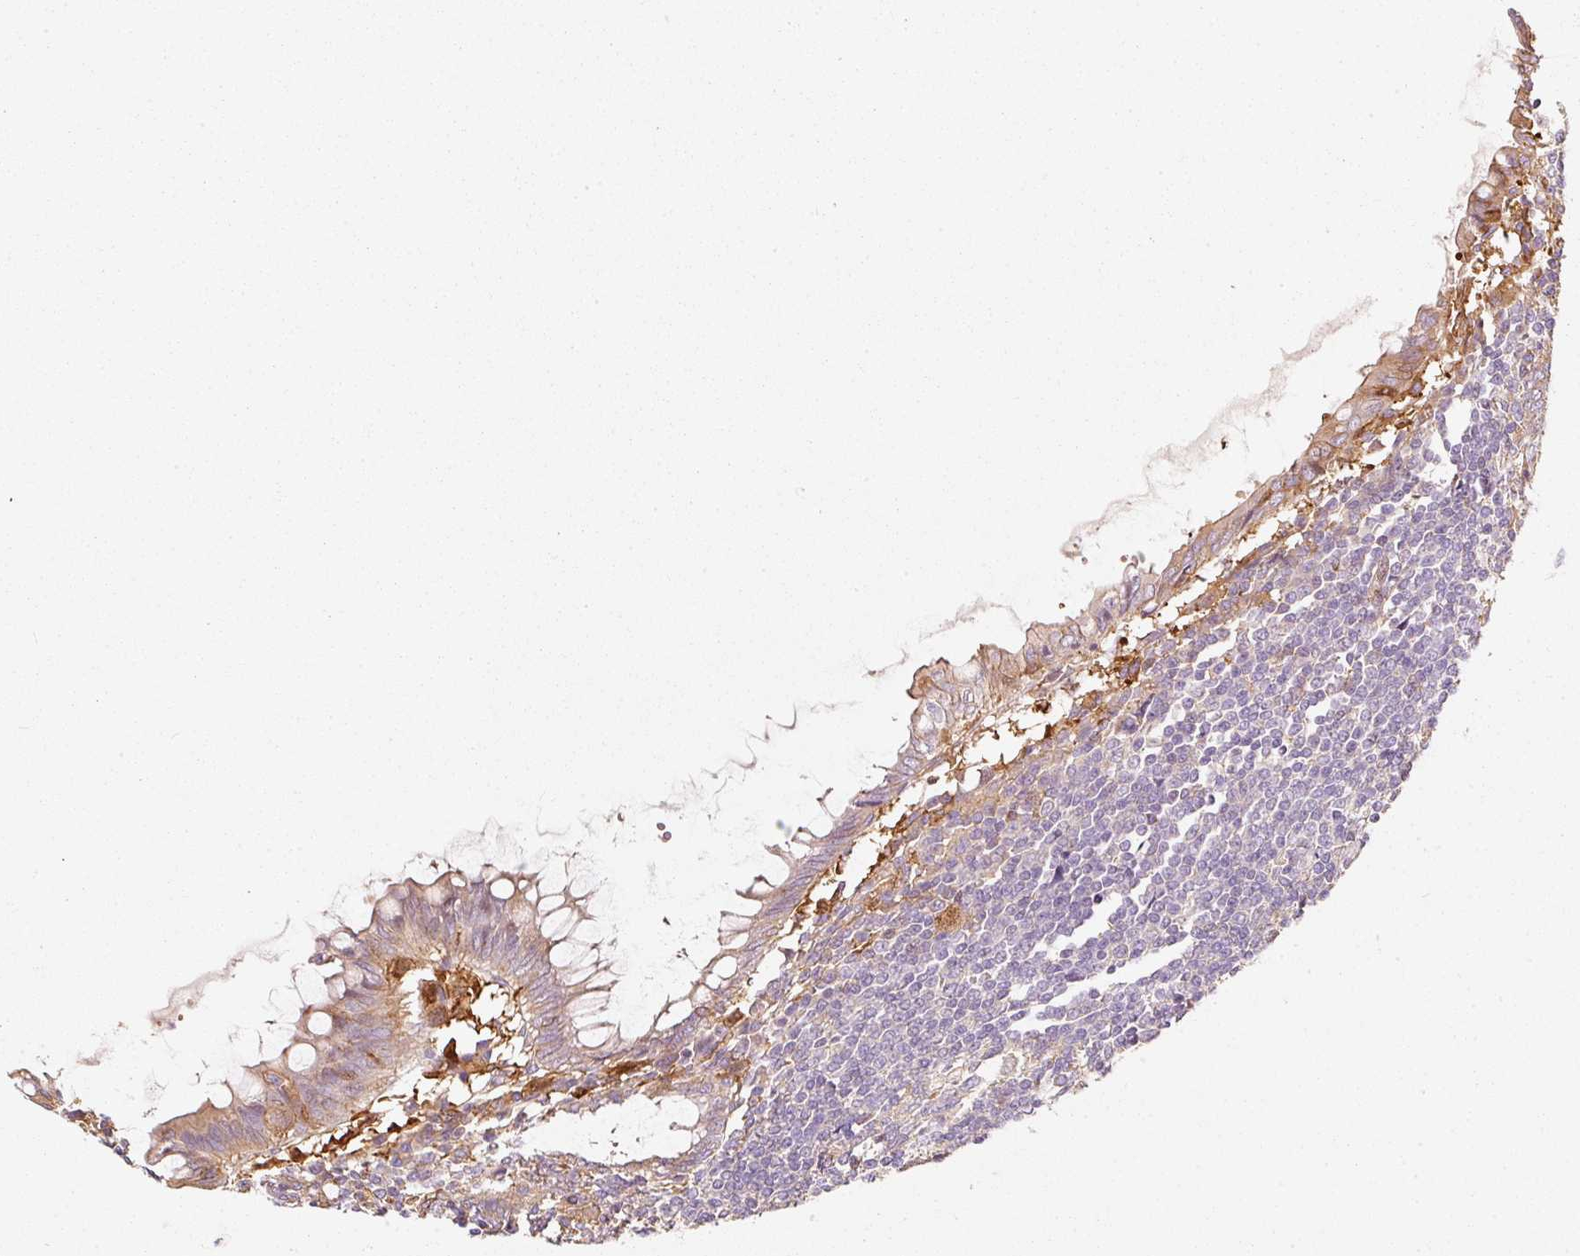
{"staining": {"intensity": "moderate", "quantity": ">75%", "location": "cytoplasmic/membranous"}, "tissue": "appendix", "cell_type": "Glandular cells", "image_type": "normal", "snomed": [{"axis": "morphology", "description": "Normal tissue, NOS"}, {"axis": "topography", "description": "Appendix"}], "caption": "Protein expression analysis of benign appendix shows moderate cytoplasmic/membranous positivity in about >75% of glandular cells.", "gene": "IQGAP2", "patient": {"sex": "male", "age": 83}}